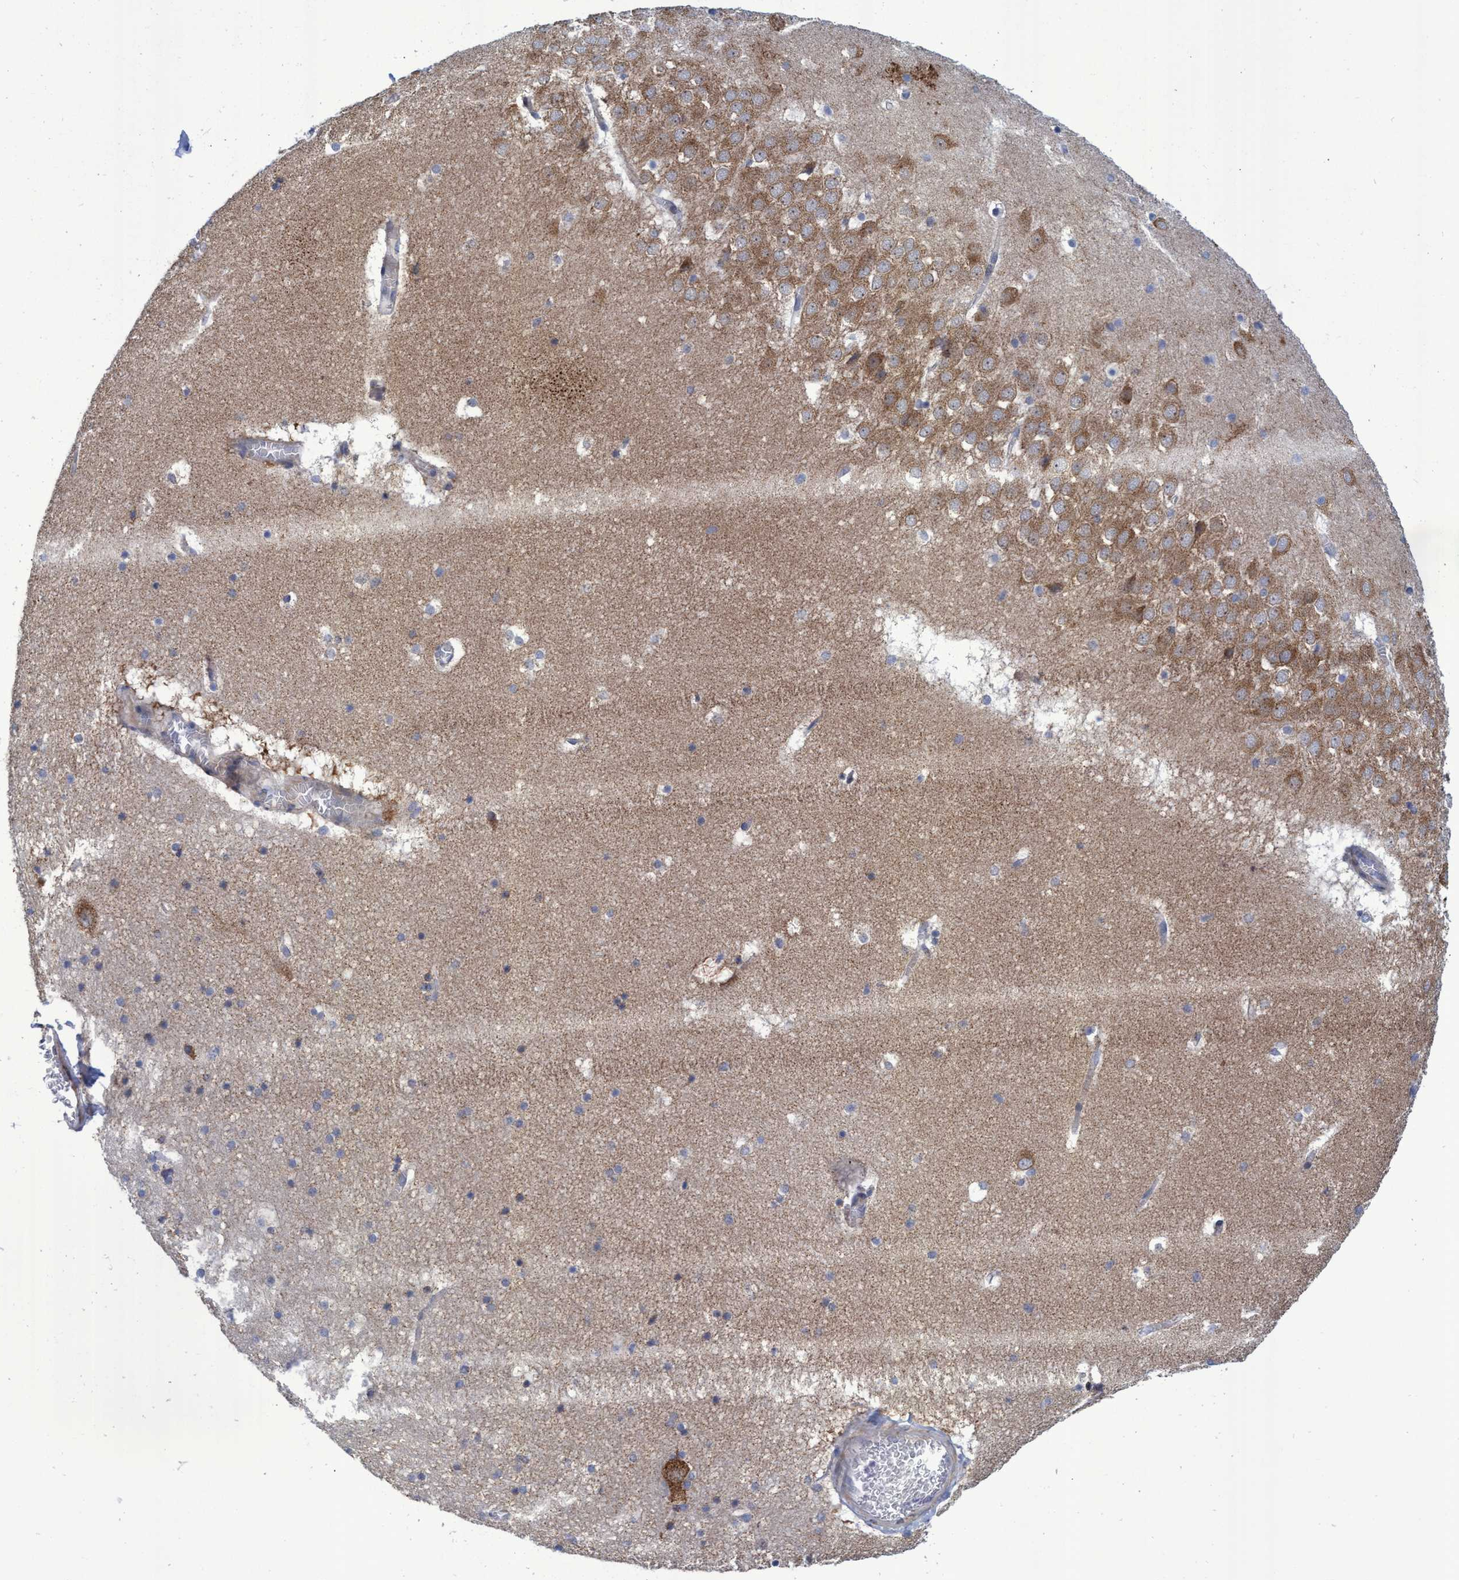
{"staining": {"intensity": "moderate", "quantity": "25%-75%", "location": "cytoplasmic/membranous"}, "tissue": "hippocampus", "cell_type": "Glial cells", "image_type": "normal", "snomed": [{"axis": "morphology", "description": "Normal tissue, NOS"}, {"axis": "topography", "description": "Hippocampus"}], "caption": "Immunohistochemistry micrograph of benign hippocampus: human hippocampus stained using IHC exhibits medium levels of moderate protein expression localized specifically in the cytoplasmic/membranous of glial cells, appearing as a cytoplasmic/membranous brown color.", "gene": "NAT16", "patient": {"sex": "male", "age": 45}}